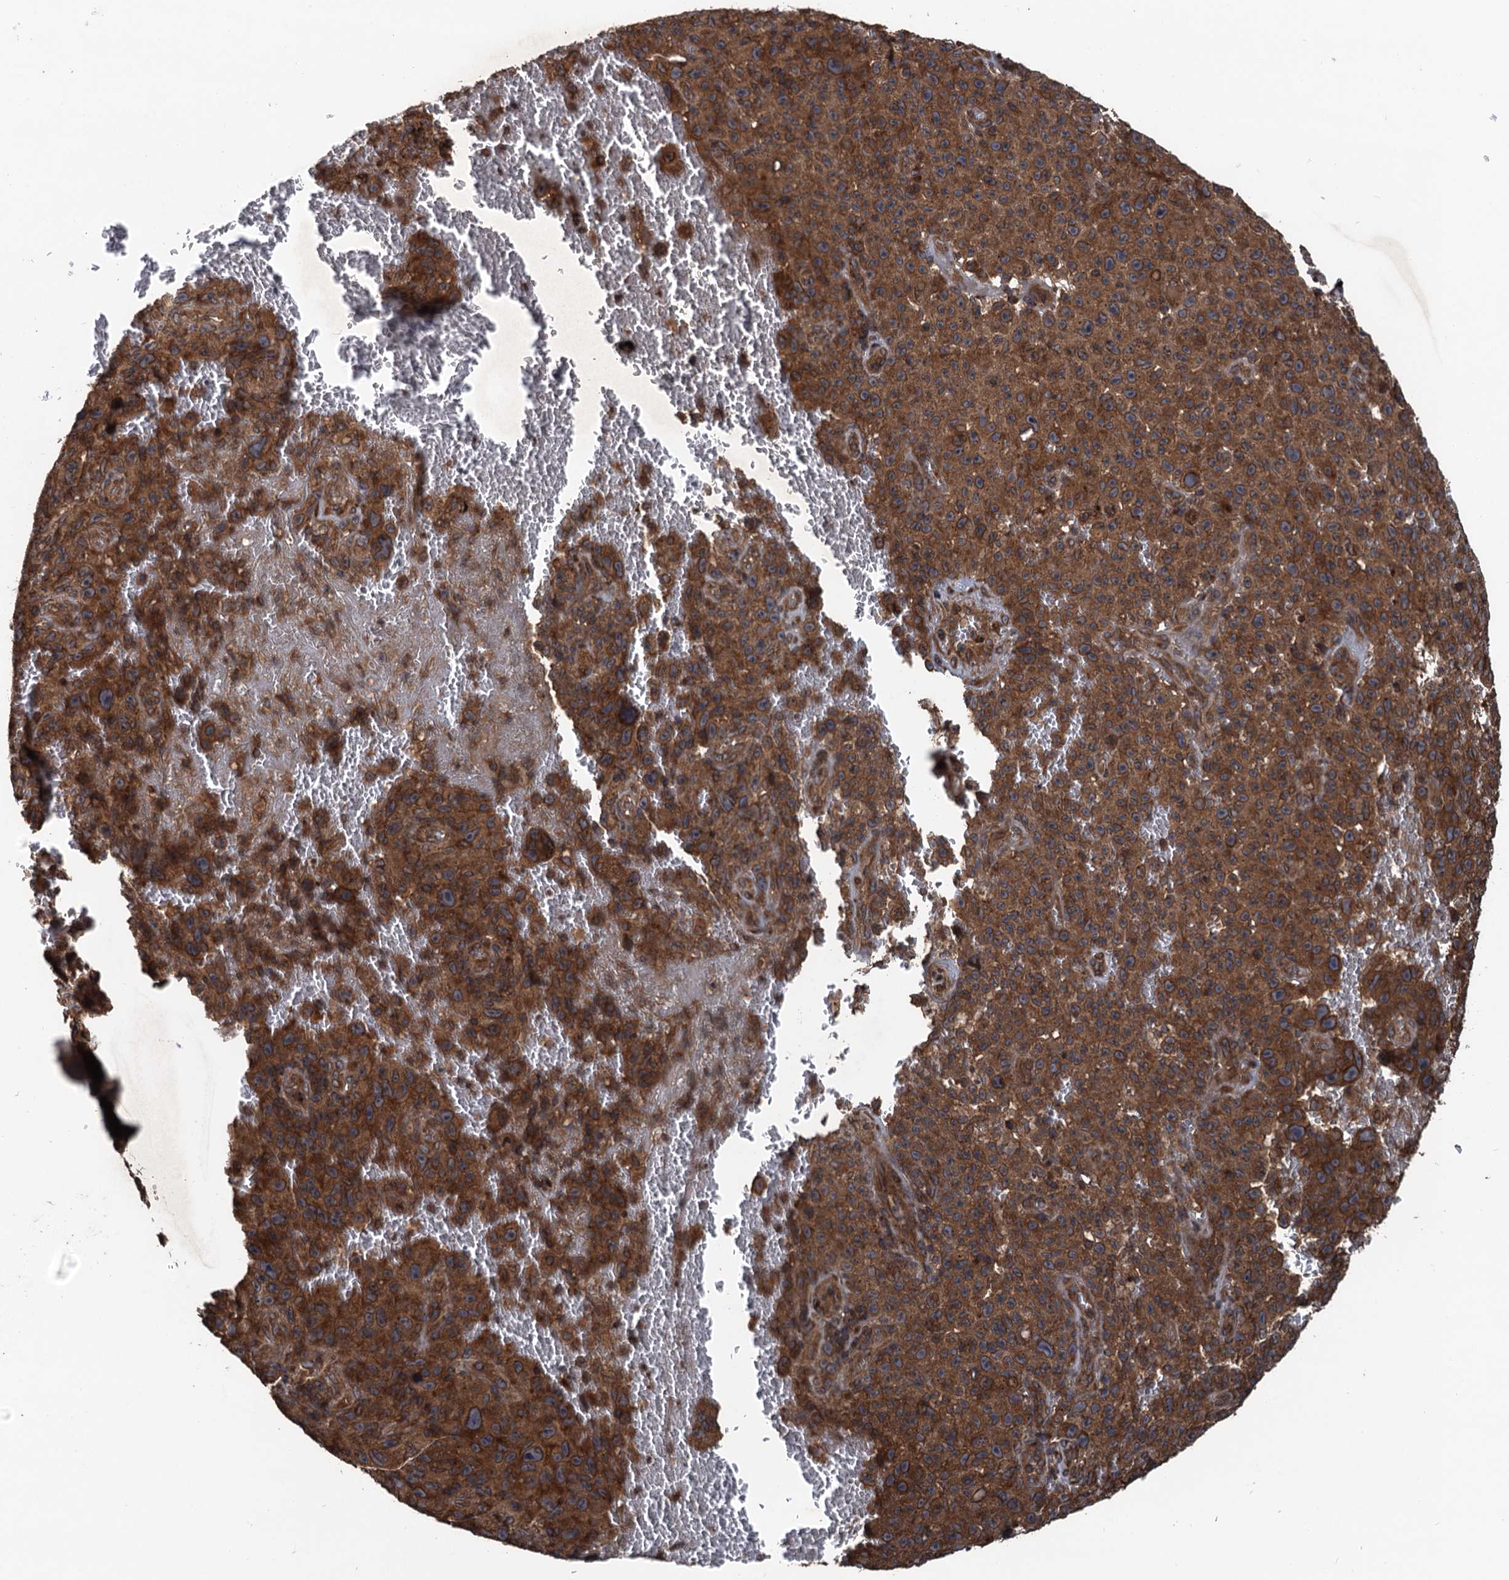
{"staining": {"intensity": "strong", "quantity": ">75%", "location": "cytoplasmic/membranous"}, "tissue": "melanoma", "cell_type": "Tumor cells", "image_type": "cancer", "snomed": [{"axis": "morphology", "description": "Malignant melanoma, NOS"}, {"axis": "topography", "description": "Skin"}], "caption": "Protein staining of melanoma tissue demonstrates strong cytoplasmic/membranous expression in approximately >75% of tumor cells.", "gene": "GLE1", "patient": {"sex": "female", "age": 82}}